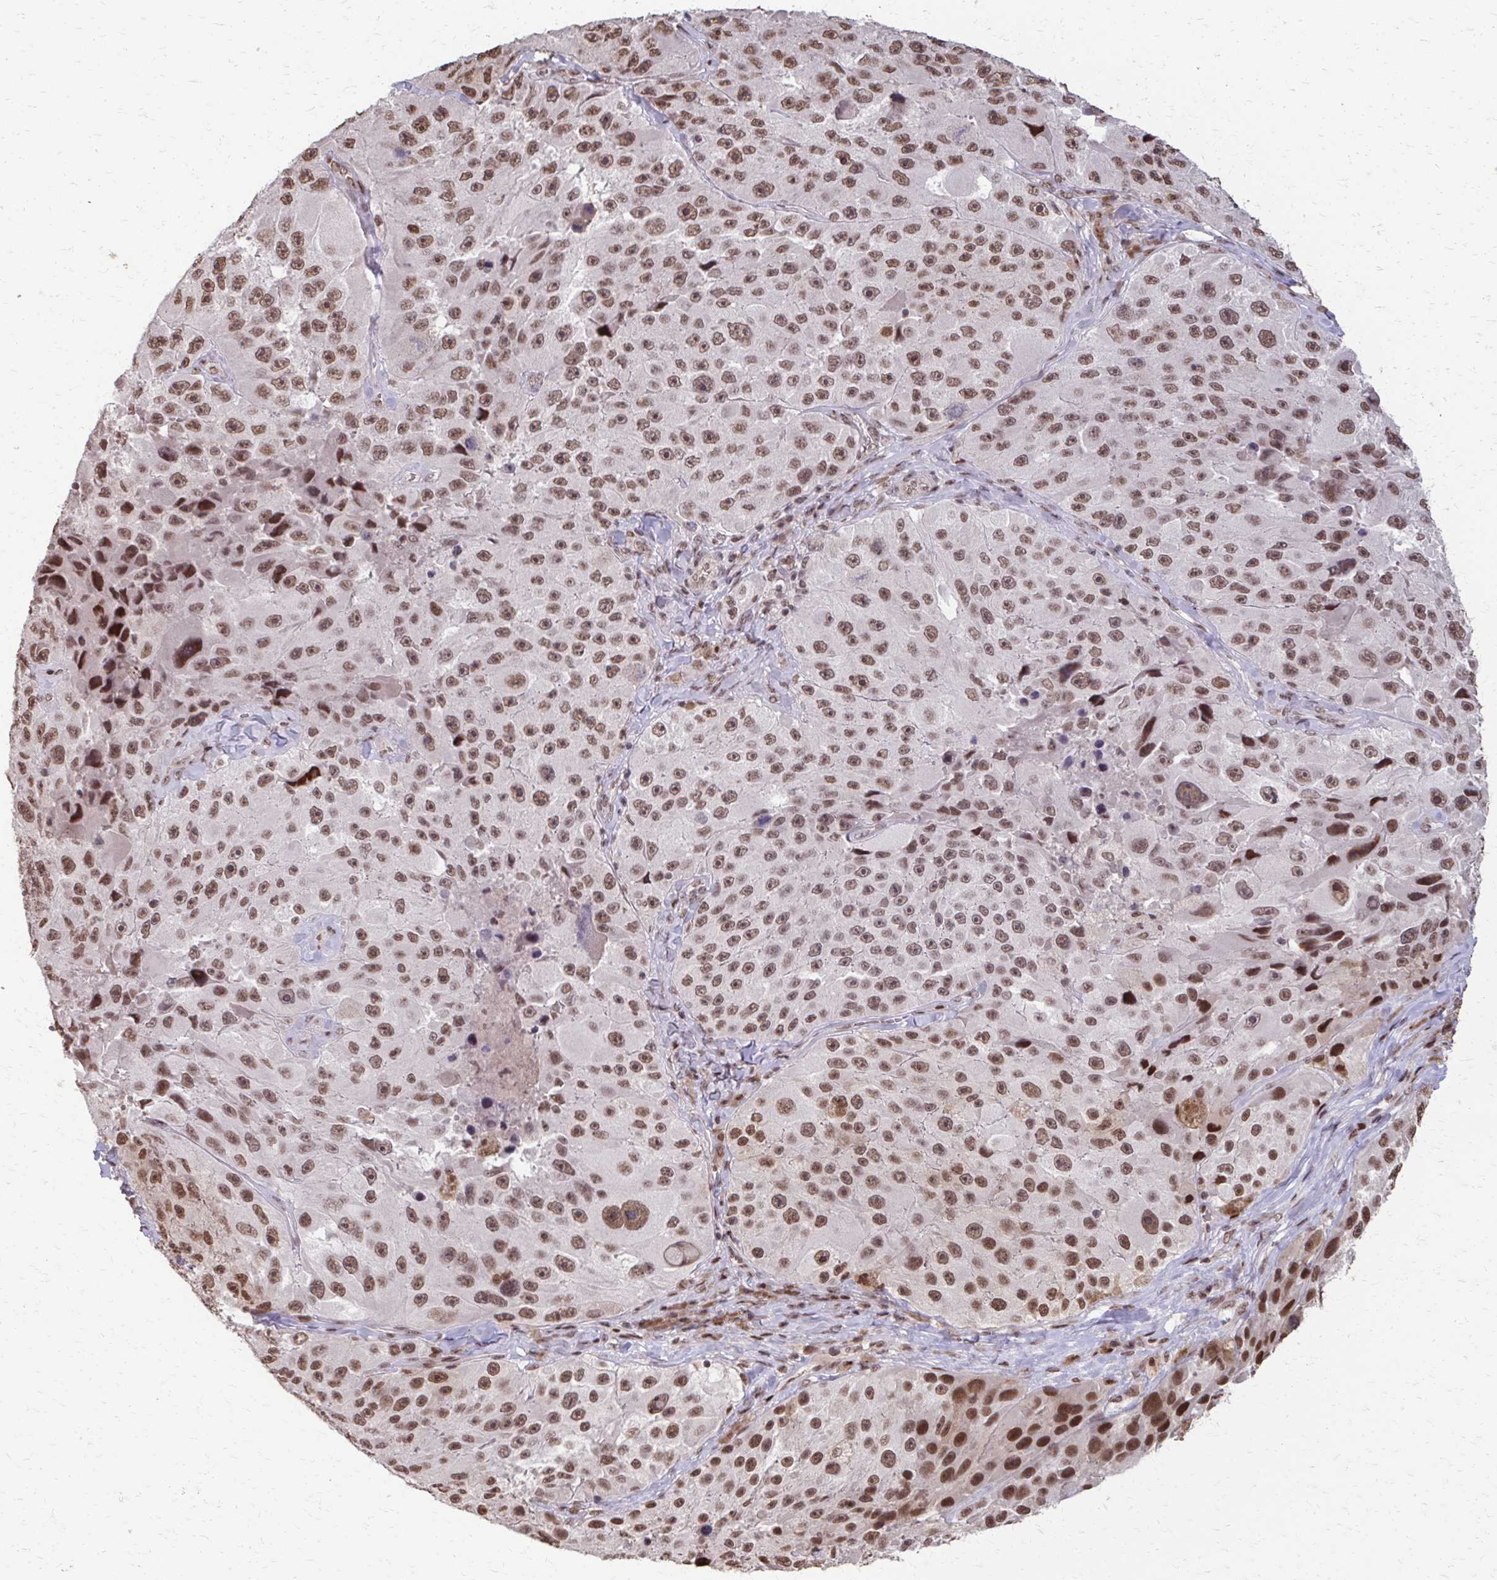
{"staining": {"intensity": "moderate", "quantity": ">75%", "location": "nuclear"}, "tissue": "melanoma", "cell_type": "Tumor cells", "image_type": "cancer", "snomed": [{"axis": "morphology", "description": "Malignant melanoma, Metastatic site"}, {"axis": "topography", "description": "Lymph node"}], "caption": "Tumor cells reveal moderate nuclear staining in approximately >75% of cells in melanoma. (DAB = brown stain, brightfield microscopy at high magnification).", "gene": "SS18", "patient": {"sex": "male", "age": 62}}